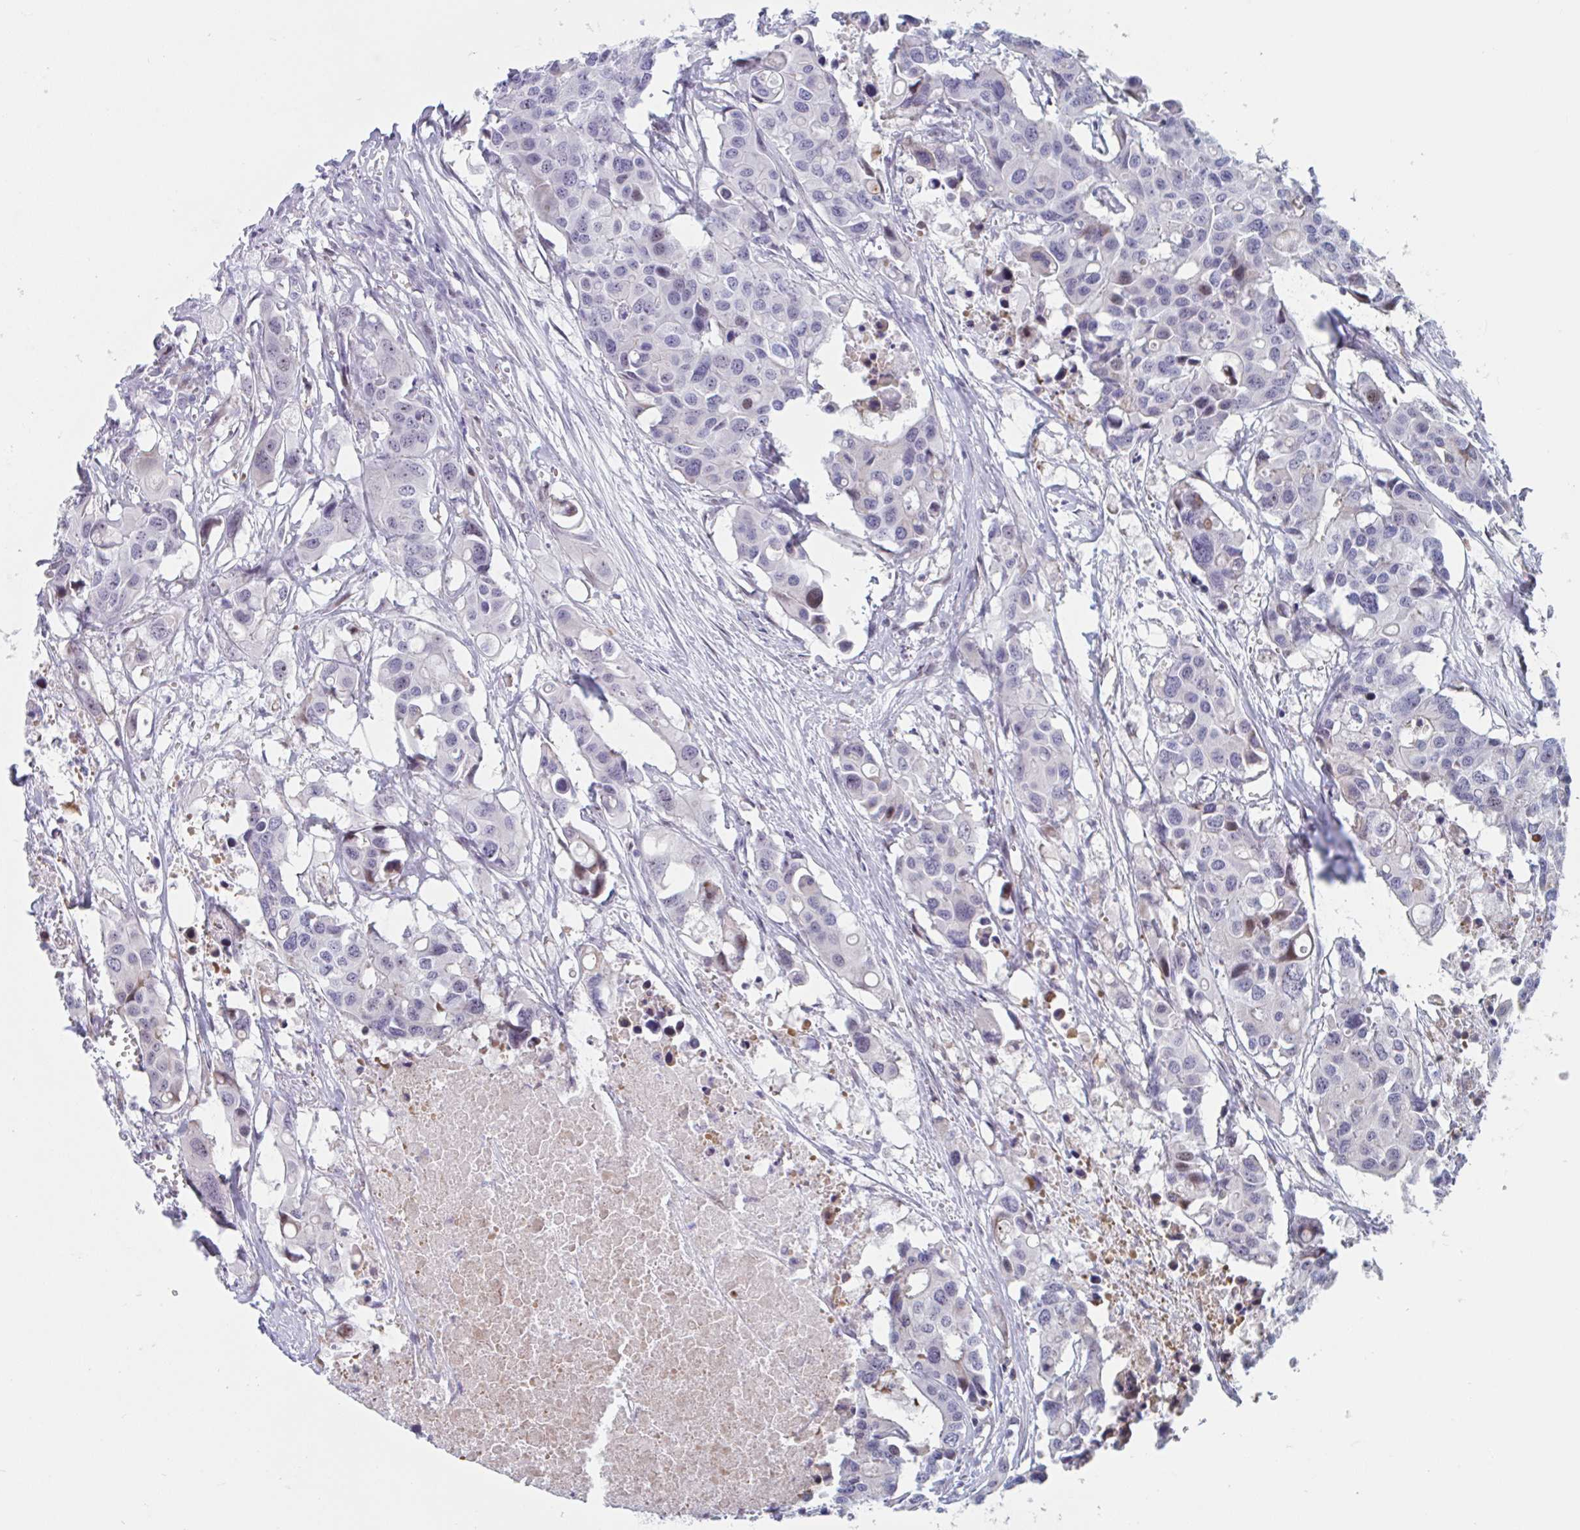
{"staining": {"intensity": "negative", "quantity": "none", "location": "none"}, "tissue": "colorectal cancer", "cell_type": "Tumor cells", "image_type": "cancer", "snomed": [{"axis": "morphology", "description": "Adenocarcinoma, NOS"}, {"axis": "topography", "description": "Colon"}], "caption": "Histopathology image shows no protein expression in tumor cells of colorectal adenocarcinoma tissue. (IHC, brightfield microscopy, high magnification).", "gene": "DUXA", "patient": {"sex": "male", "age": 77}}